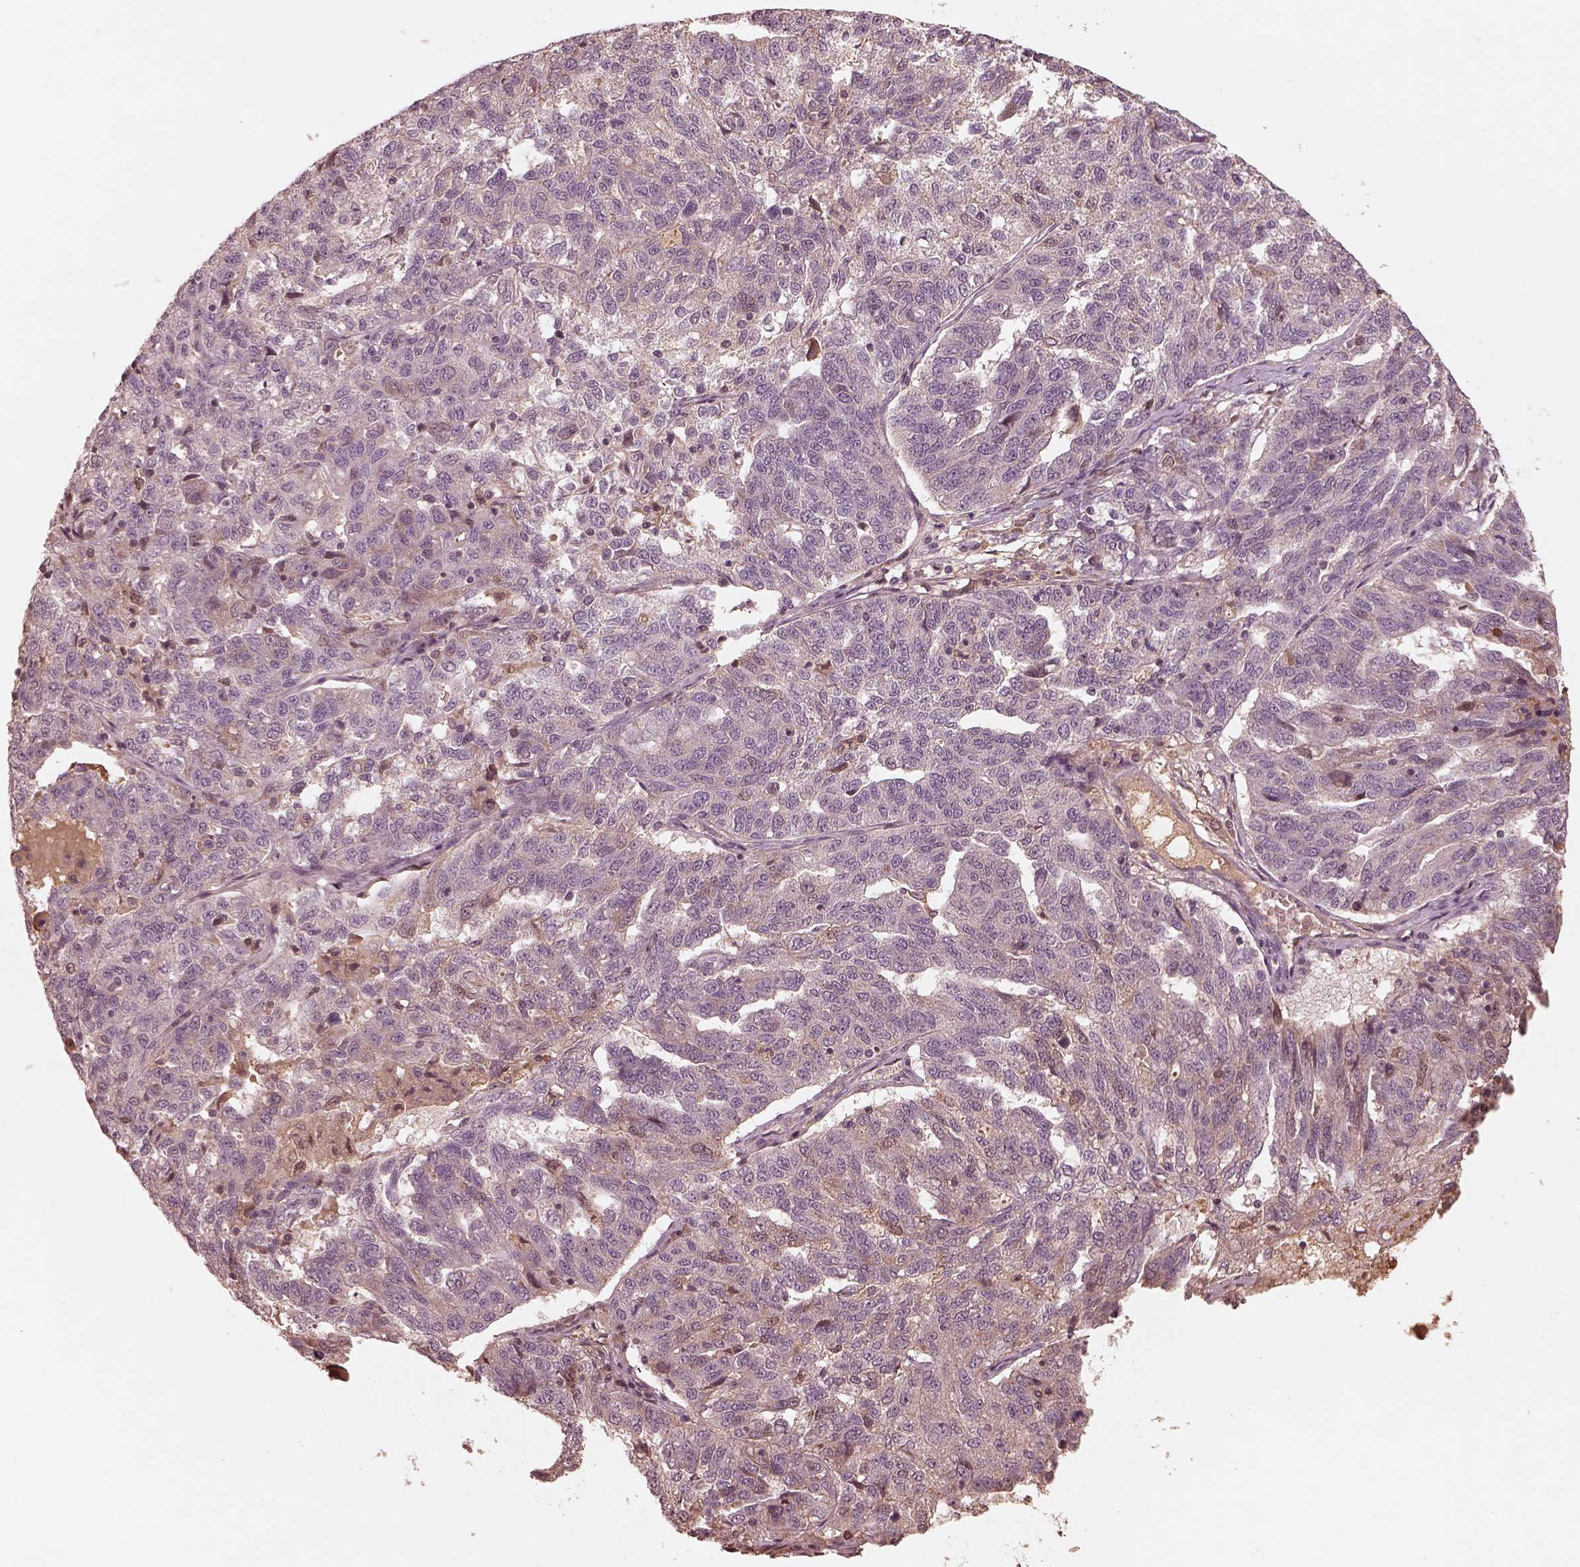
{"staining": {"intensity": "negative", "quantity": "none", "location": "none"}, "tissue": "ovarian cancer", "cell_type": "Tumor cells", "image_type": "cancer", "snomed": [{"axis": "morphology", "description": "Cystadenocarcinoma, serous, NOS"}, {"axis": "topography", "description": "Ovary"}], "caption": "Tumor cells show no significant staining in serous cystadenocarcinoma (ovarian). (Stains: DAB (3,3'-diaminobenzidine) immunohistochemistry with hematoxylin counter stain, Microscopy: brightfield microscopy at high magnification).", "gene": "TF", "patient": {"sex": "female", "age": 71}}